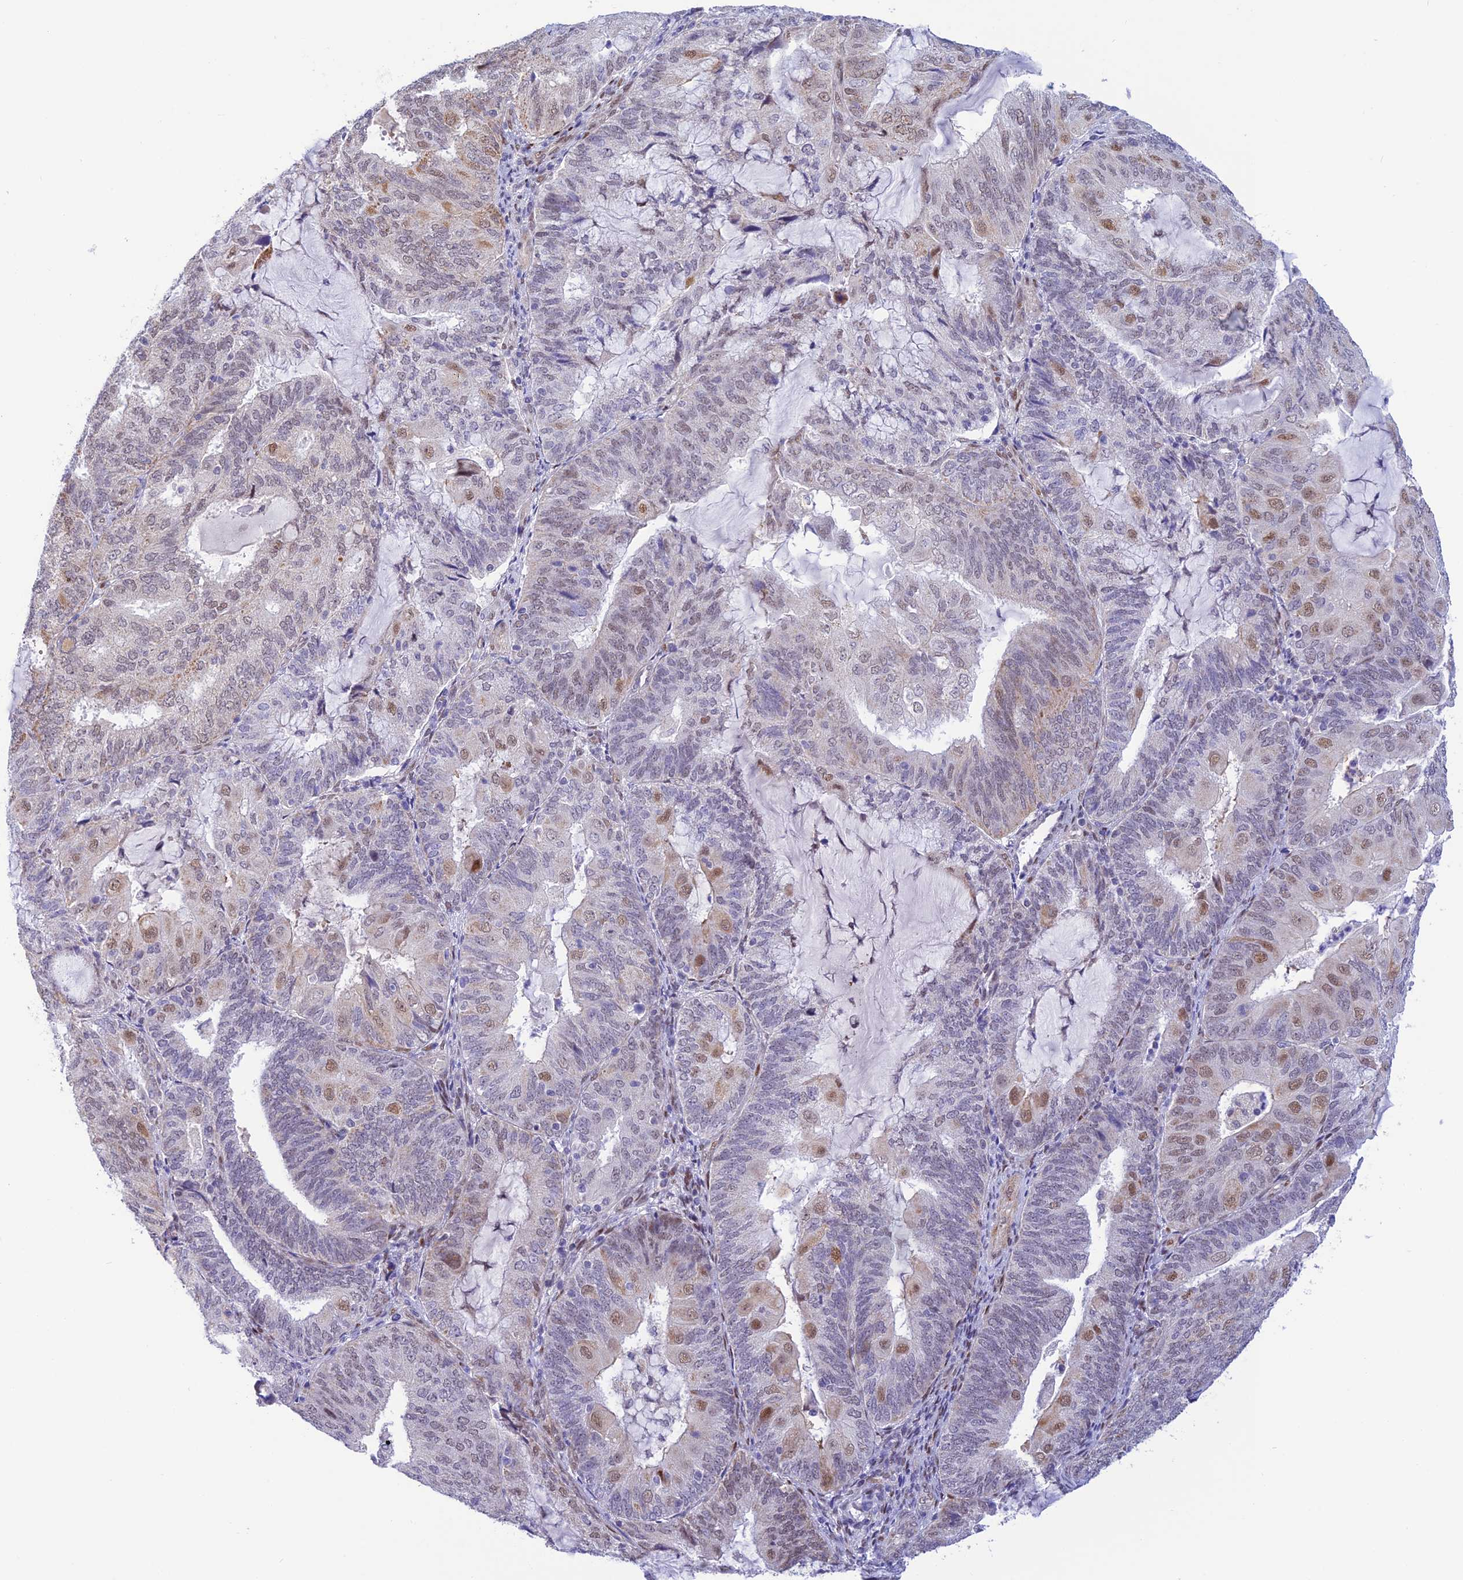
{"staining": {"intensity": "moderate", "quantity": "25%-75%", "location": "nuclear"}, "tissue": "endometrial cancer", "cell_type": "Tumor cells", "image_type": "cancer", "snomed": [{"axis": "morphology", "description": "Adenocarcinoma, NOS"}, {"axis": "topography", "description": "Endometrium"}], "caption": "DAB immunohistochemical staining of endometrial cancer shows moderate nuclear protein expression in about 25%-75% of tumor cells. (DAB IHC with brightfield microscopy, high magnification).", "gene": "WDR55", "patient": {"sex": "female", "age": 81}}